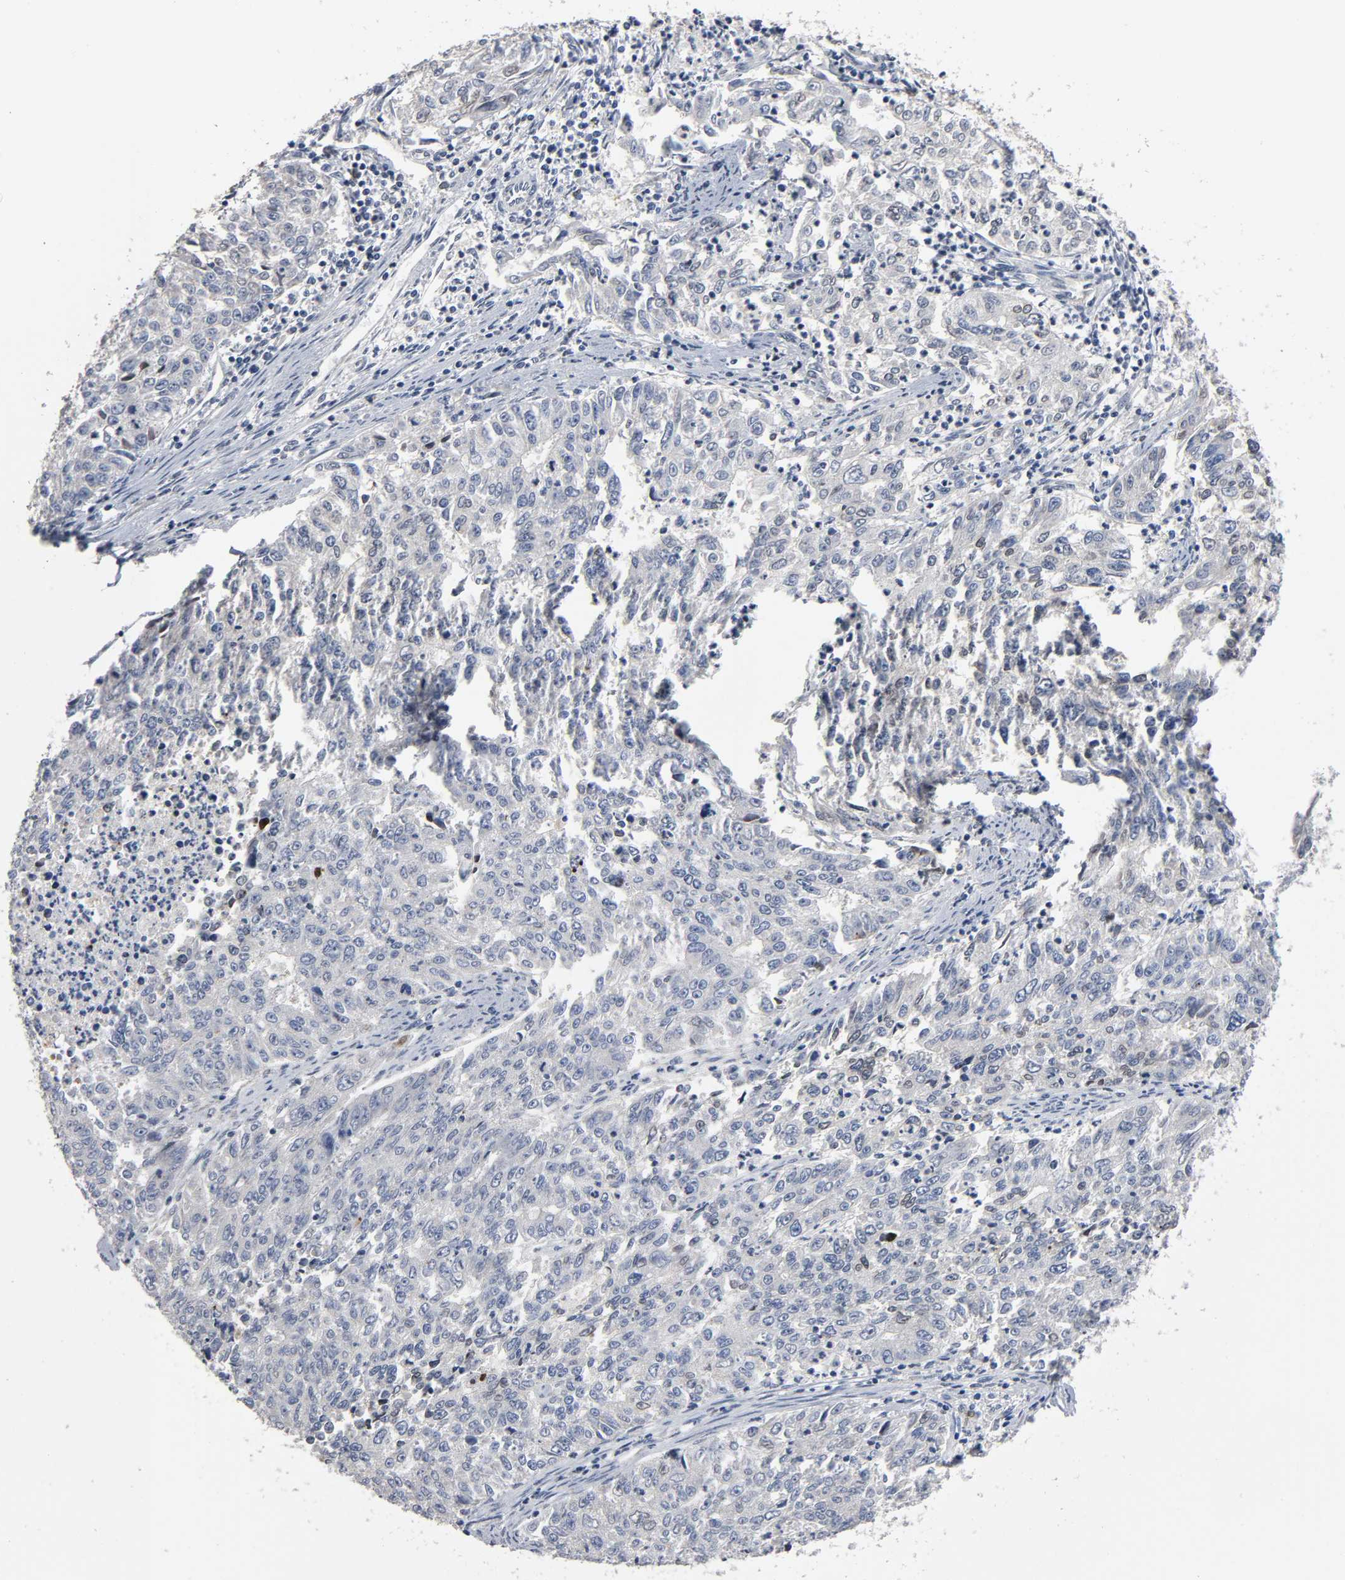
{"staining": {"intensity": "negative", "quantity": "none", "location": "none"}, "tissue": "endometrial cancer", "cell_type": "Tumor cells", "image_type": "cancer", "snomed": [{"axis": "morphology", "description": "Adenocarcinoma, NOS"}, {"axis": "topography", "description": "Endometrium"}], "caption": "The image exhibits no staining of tumor cells in adenocarcinoma (endometrial).", "gene": "HDLBP", "patient": {"sex": "female", "age": 42}}